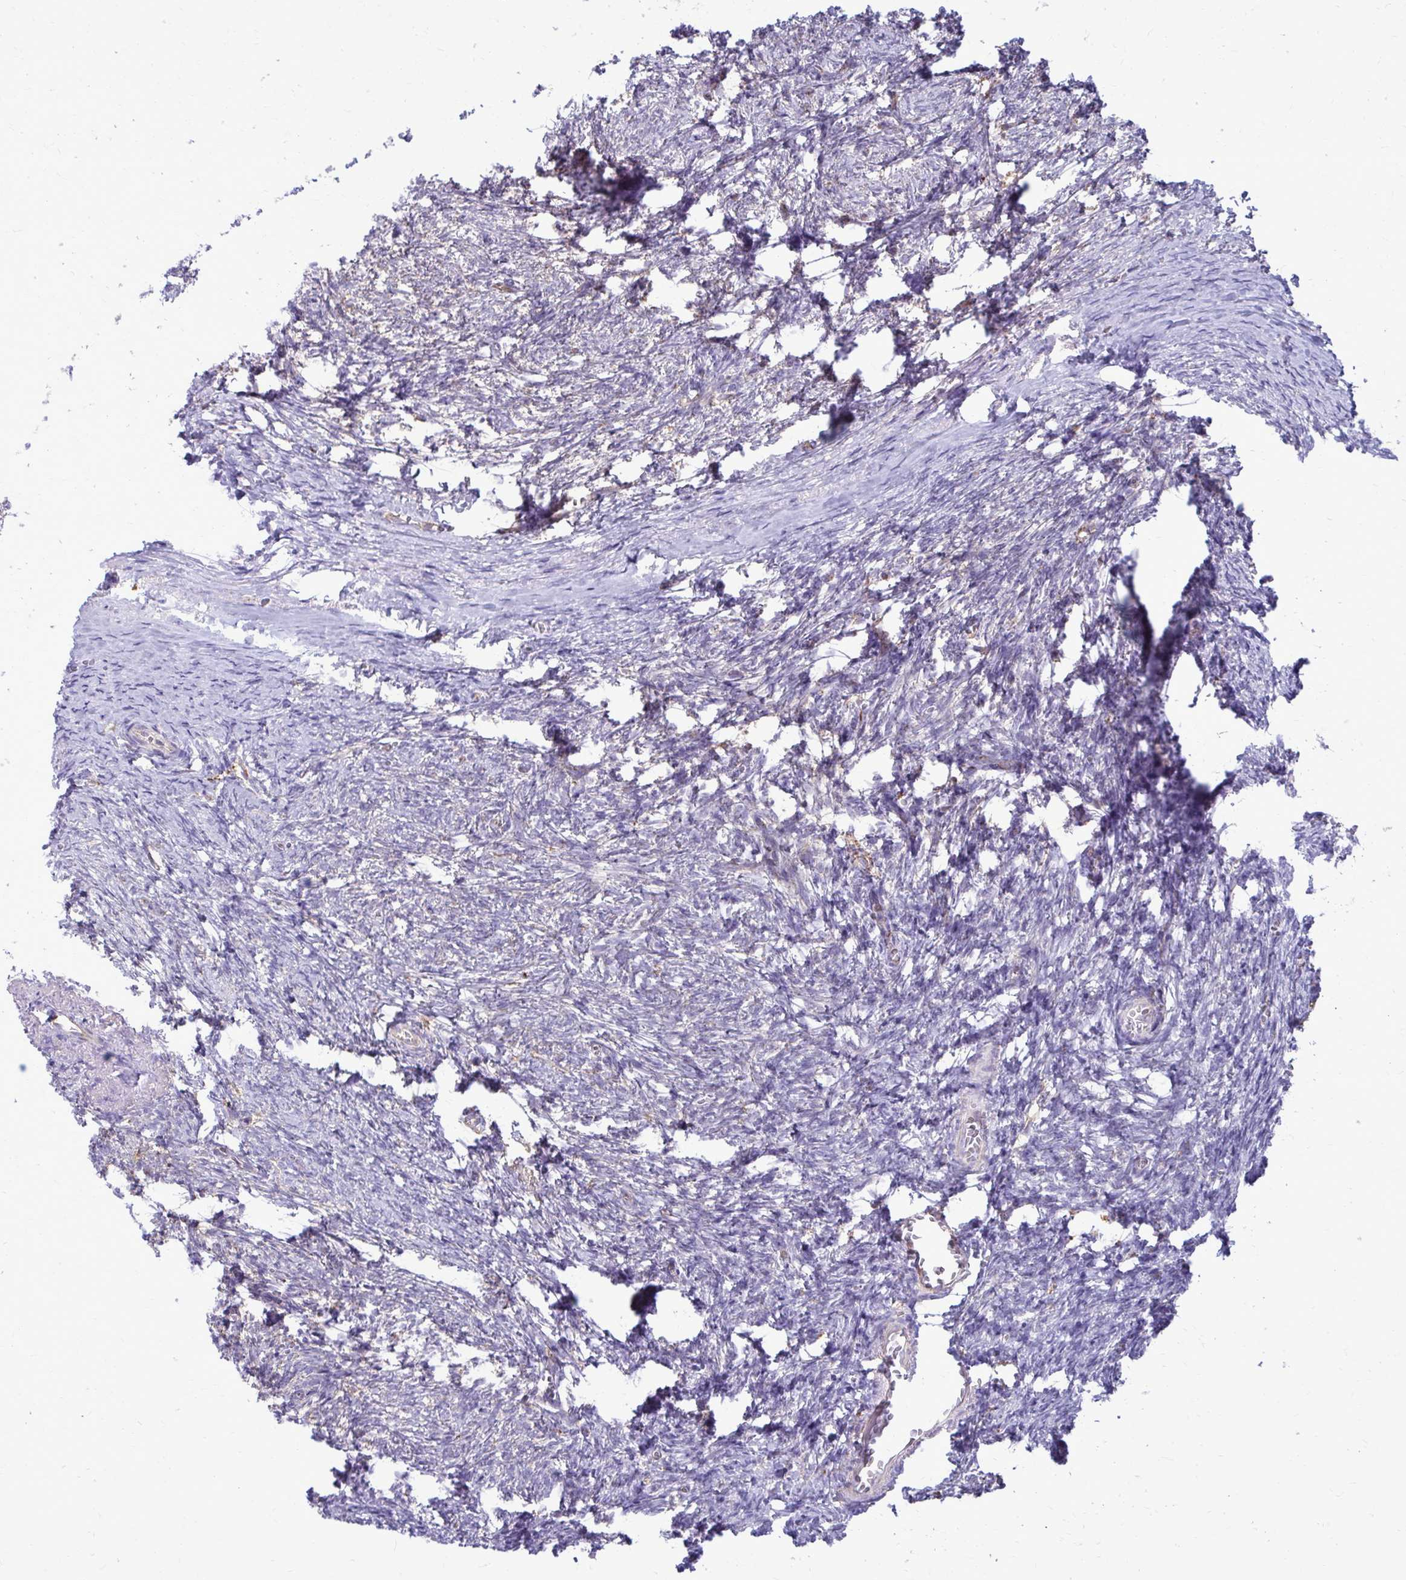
{"staining": {"intensity": "negative", "quantity": "none", "location": "none"}, "tissue": "ovary", "cell_type": "Ovarian stroma cells", "image_type": "normal", "snomed": [{"axis": "morphology", "description": "Normal tissue, NOS"}, {"axis": "topography", "description": "Ovary"}], "caption": "Micrograph shows no significant protein staining in ovarian stroma cells of unremarkable ovary. Brightfield microscopy of IHC stained with DAB (brown) and hematoxylin (blue), captured at high magnification.", "gene": "CLTA", "patient": {"sex": "female", "age": 41}}